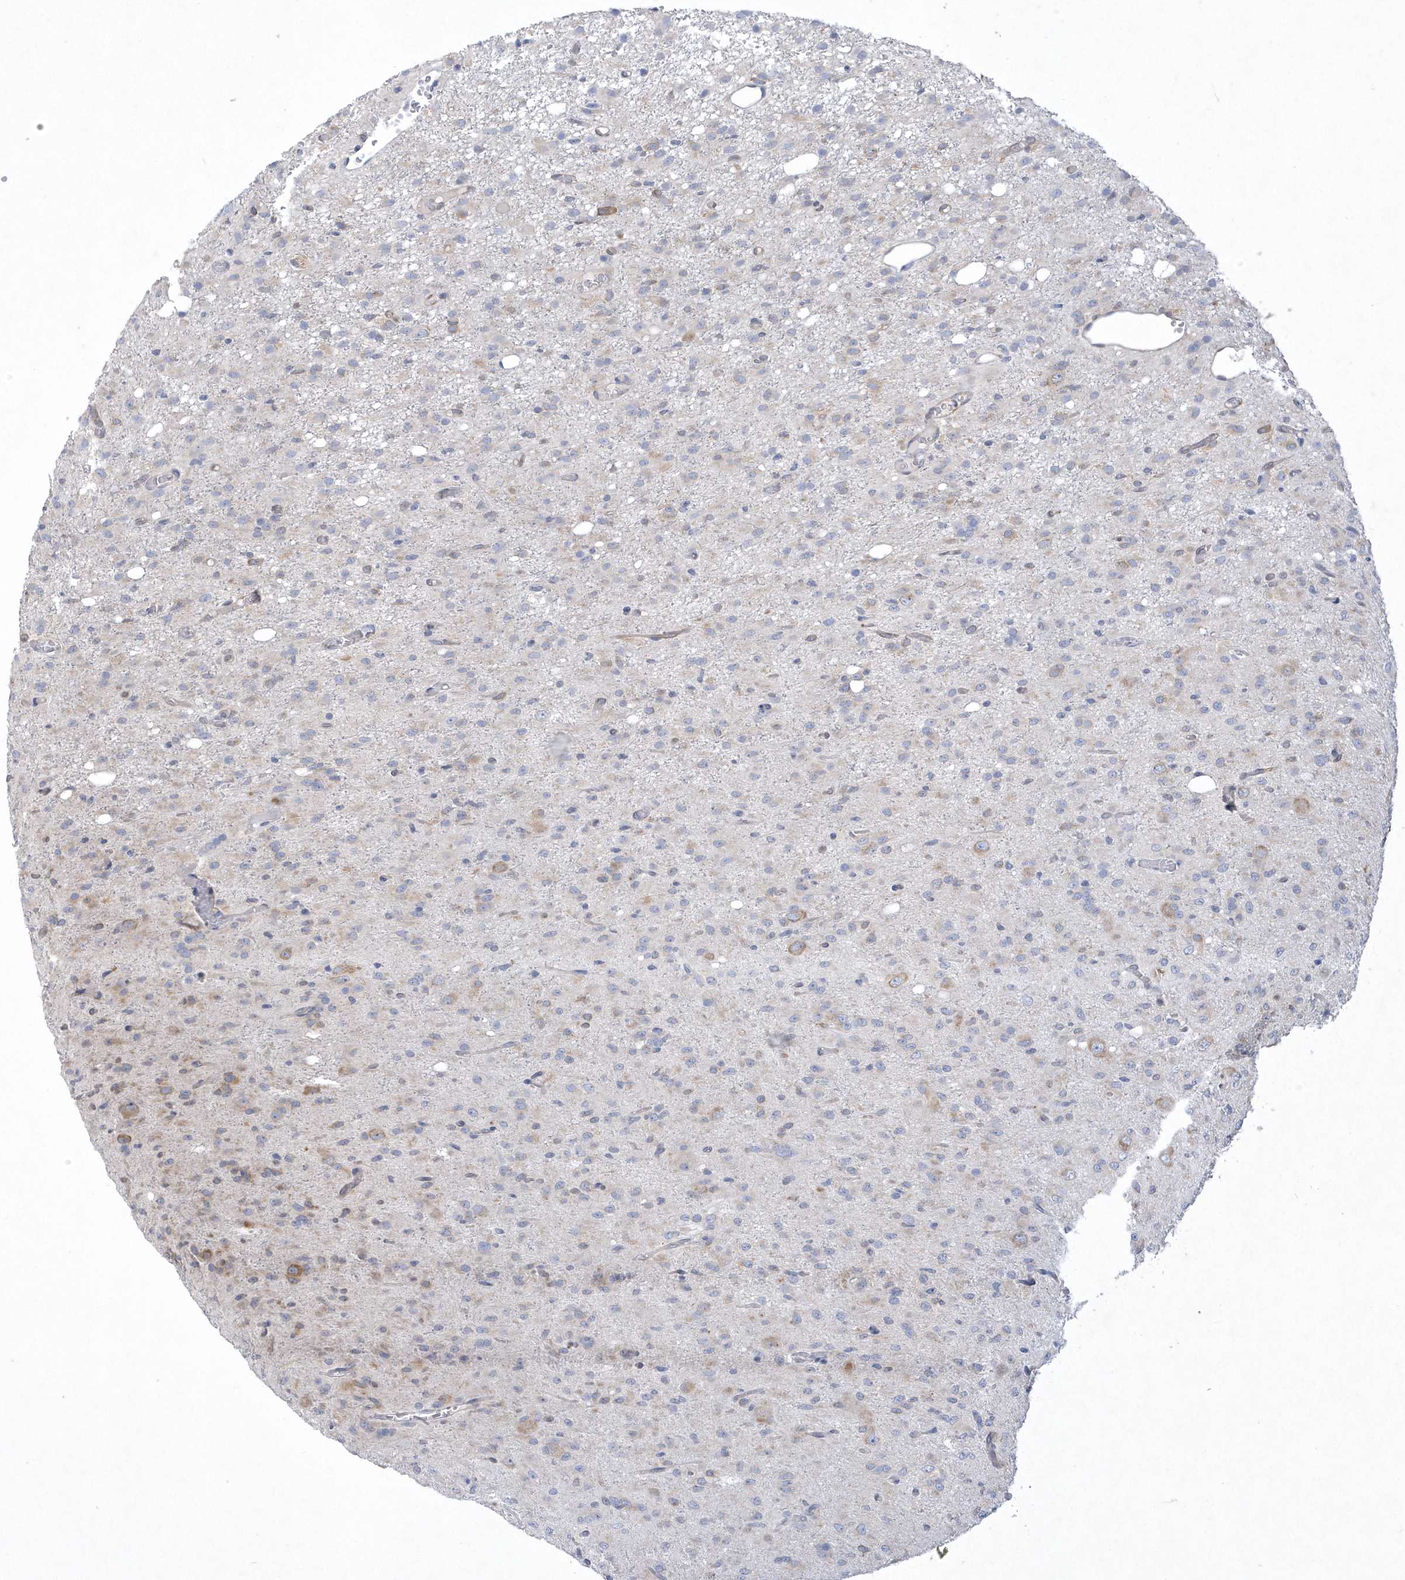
{"staining": {"intensity": "moderate", "quantity": "<25%", "location": "cytoplasmic/membranous"}, "tissue": "glioma", "cell_type": "Tumor cells", "image_type": "cancer", "snomed": [{"axis": "morphology", "description": "Glioma, malignant, High grade"}, {"axis": "topography", "description": "Brain"}], "caption": "The image exhibits immunohistochemical staining of glioma. There is moderate cytoplasmic/membranous expression is appreciated in about <25% of tumor cells. (Brightfield microscopy of DAB IHC at high magnification).", "gene": "DGAT1", "patient": {"sex": "female", "age": 59}}